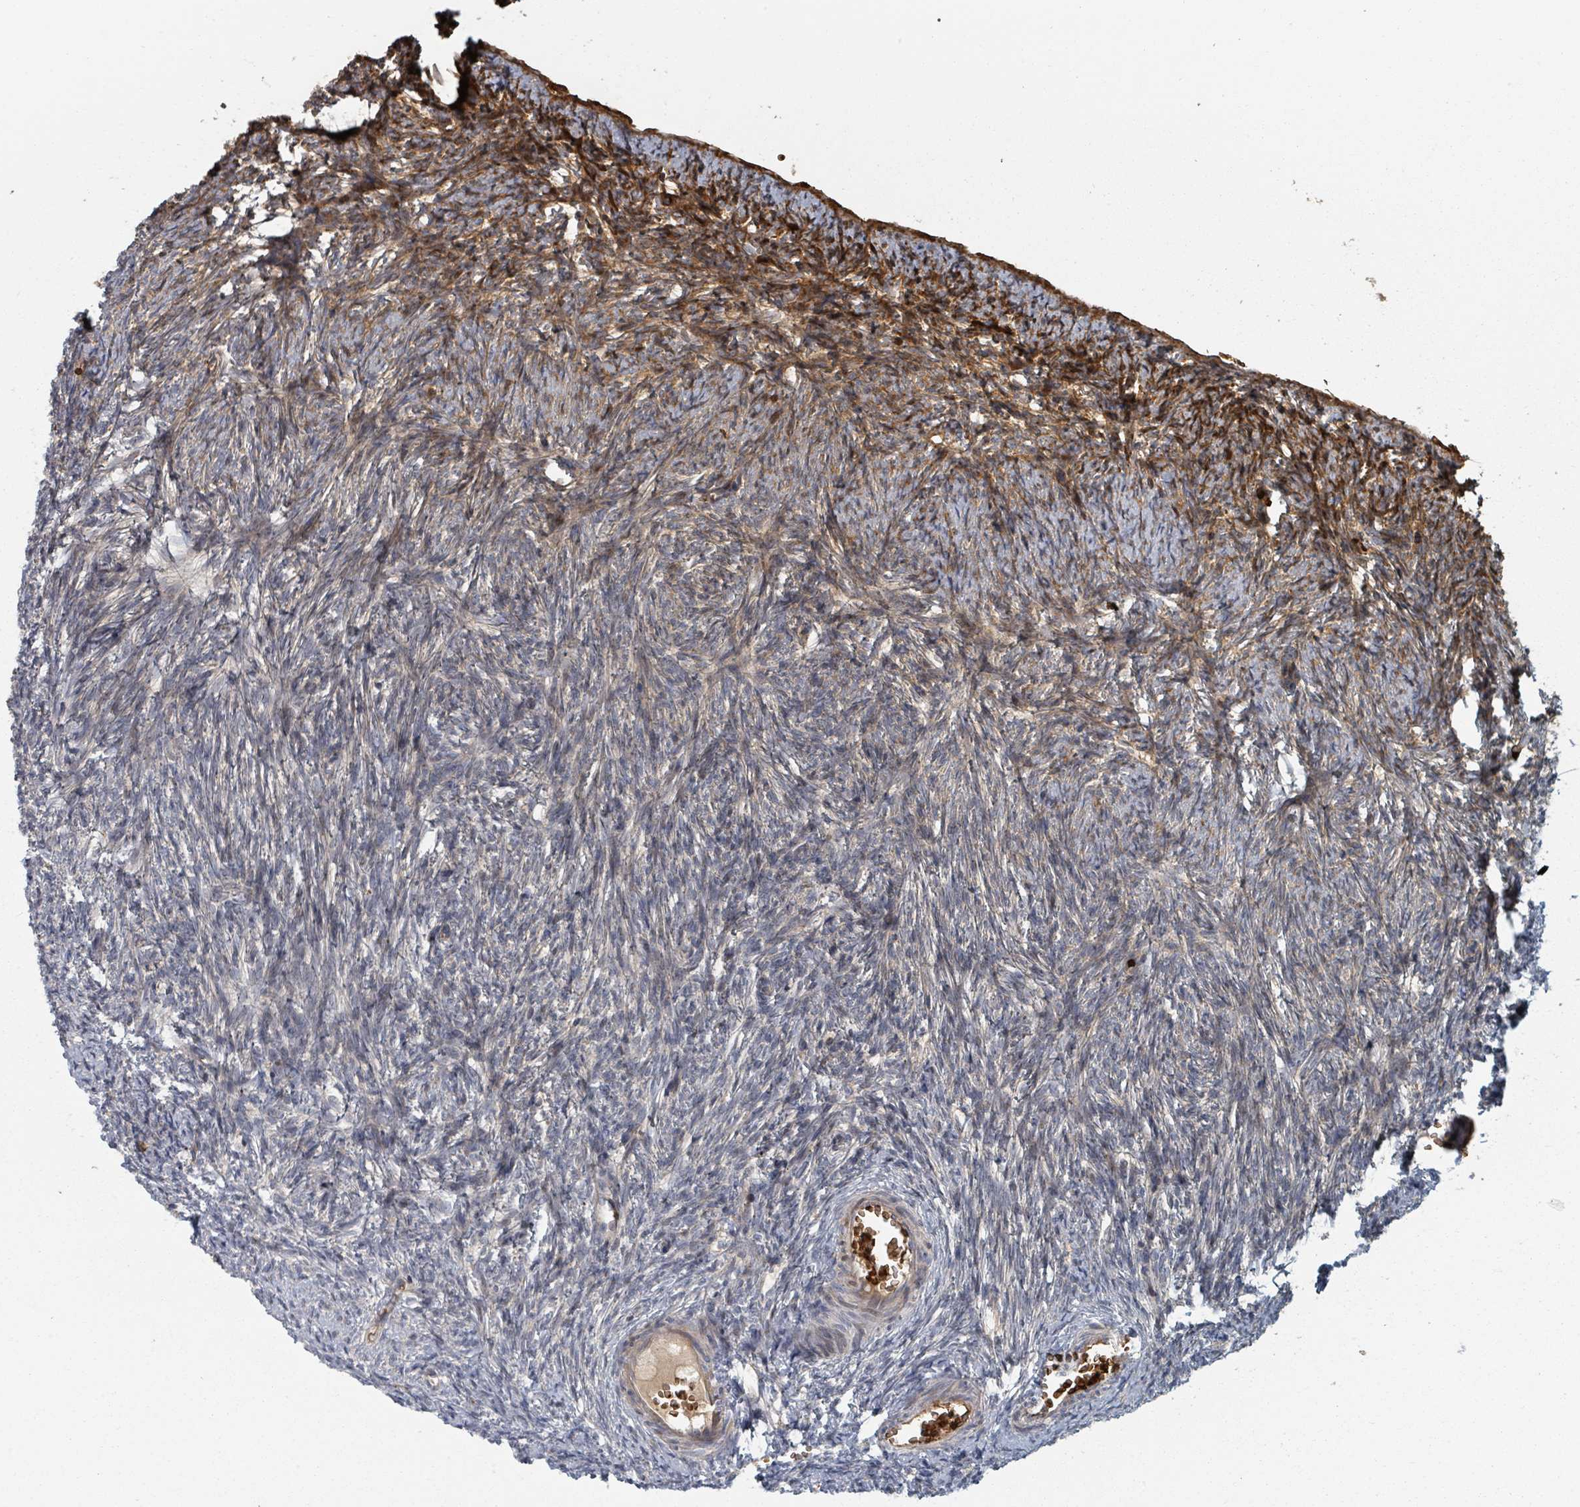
{"staining": {"intensity": "weak", "quantity": ">75%", "location": "cytoplasmic/membranous"}, "tissue": "ovary", "cell_type": "Follicle cells", "image_type": "normal", "snomed": [{"axis": "morphology", "description": "Normal tissue, NOS"}, {"axis": "topography", "description": "Ovary"}], "caption": "A low amount of weak cytoplasmic/membranous staining is present in about >75% of follicle cells in unremarkable ovary. The protein is shown in brown color, while the nuclei are stained blue.", "gene": "TRPC4AP", "patient": {"sex": "female", "age": 51}}